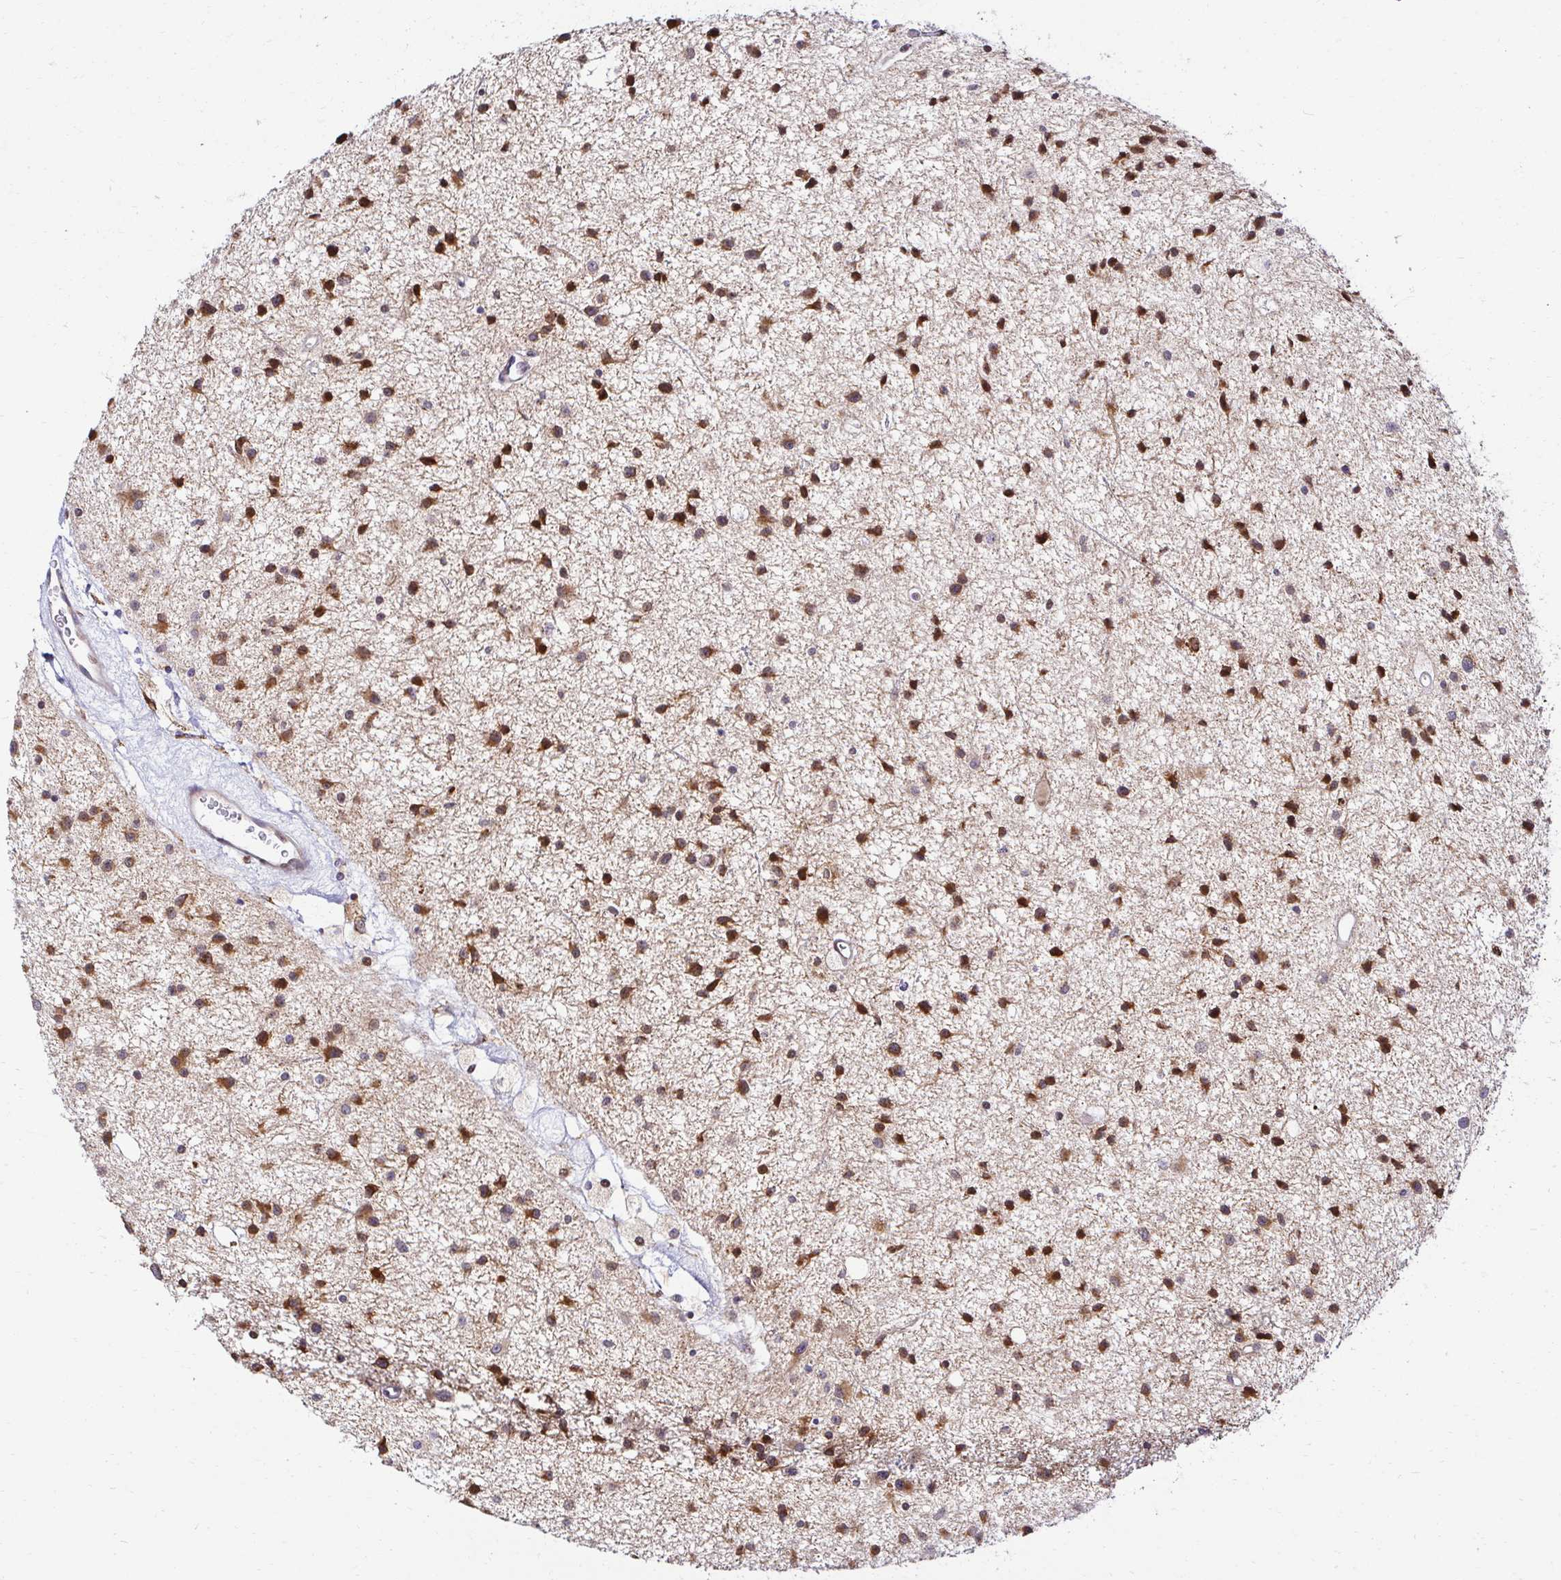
{"staining": {"intensity": "moderate", "quantity": ">75%", "location": "cytoplasmic/membranous"}, "tissue": "glioma", "cell_type": "Tumor cells", "image_type": "cancer", "snomed": [{"axis": "morphology", "description": "Glioma, malignant, Low grade"}, {"axis": "topography", "description": "Brain"}], "caption": "Moderate cytoplasmic/membranous protein expression is appreciated in about >75% of tumor cells in malignant low-grade glioma. (brown staining indicates protein expression, while blue staining denotes nuclei).", "gene": "HPS1", "patient": {"sex": "male", "age": 43}}